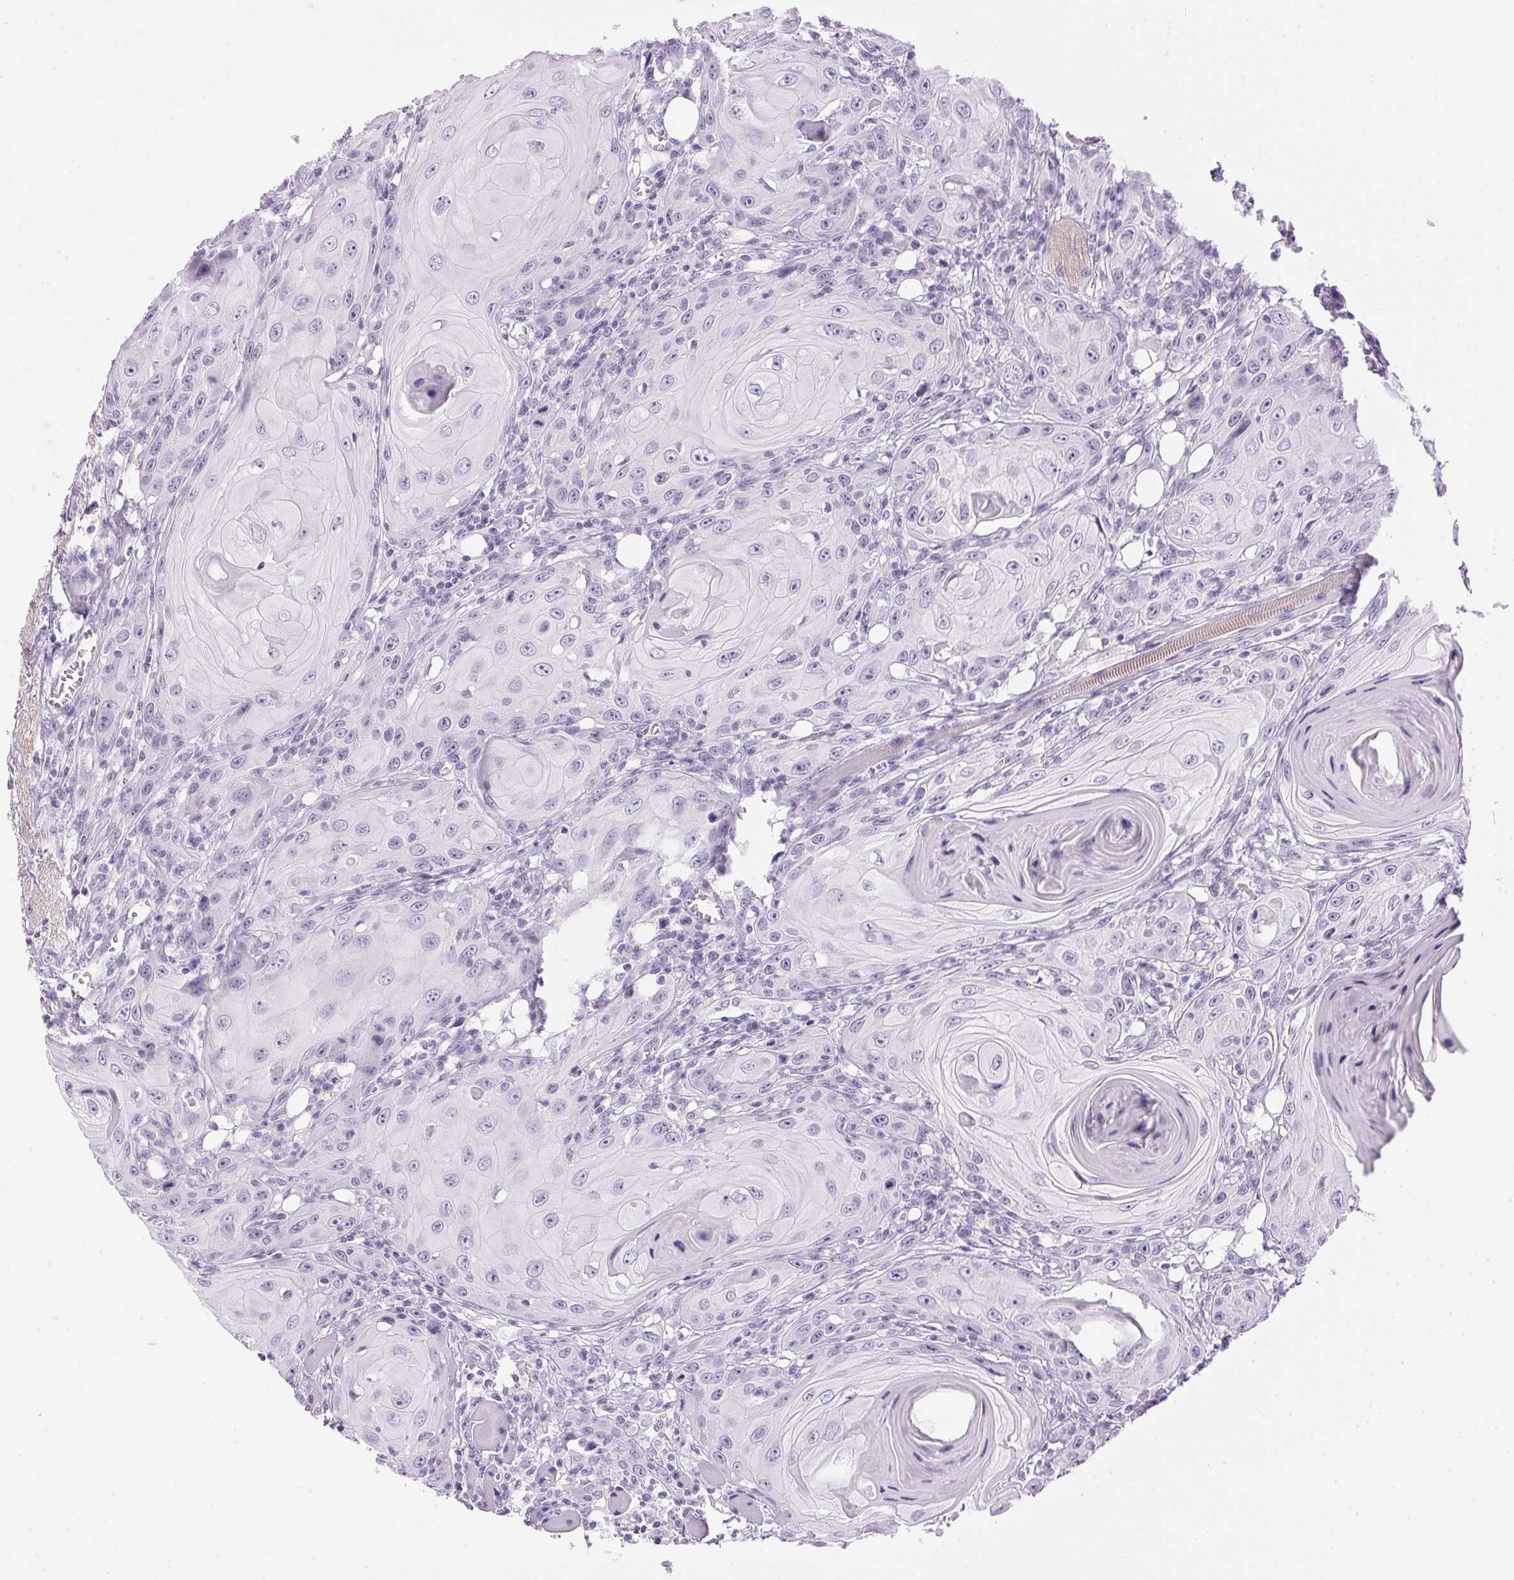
{"staining": {"intensity": "negative", "quantity": "none", "location": "none"}, "tissue": "head and neck cancer", "cell_type": "Tumor cells", "image_type": "cancer", "snomed": [{"axis": "morphology", "description": "Squamous cell carcinoma, NOS"}, {"axis": "topography", "description": "Head-Neck"}], "caption": "DAB (3,3'-diaminobenzidine) immunohistochemical staining of human squamous cell carcinoma (head and neck) demonstrates no significant staining in tumor cells.", "gene": "SP7", "patient": {"sex": "female", "age": 80}}